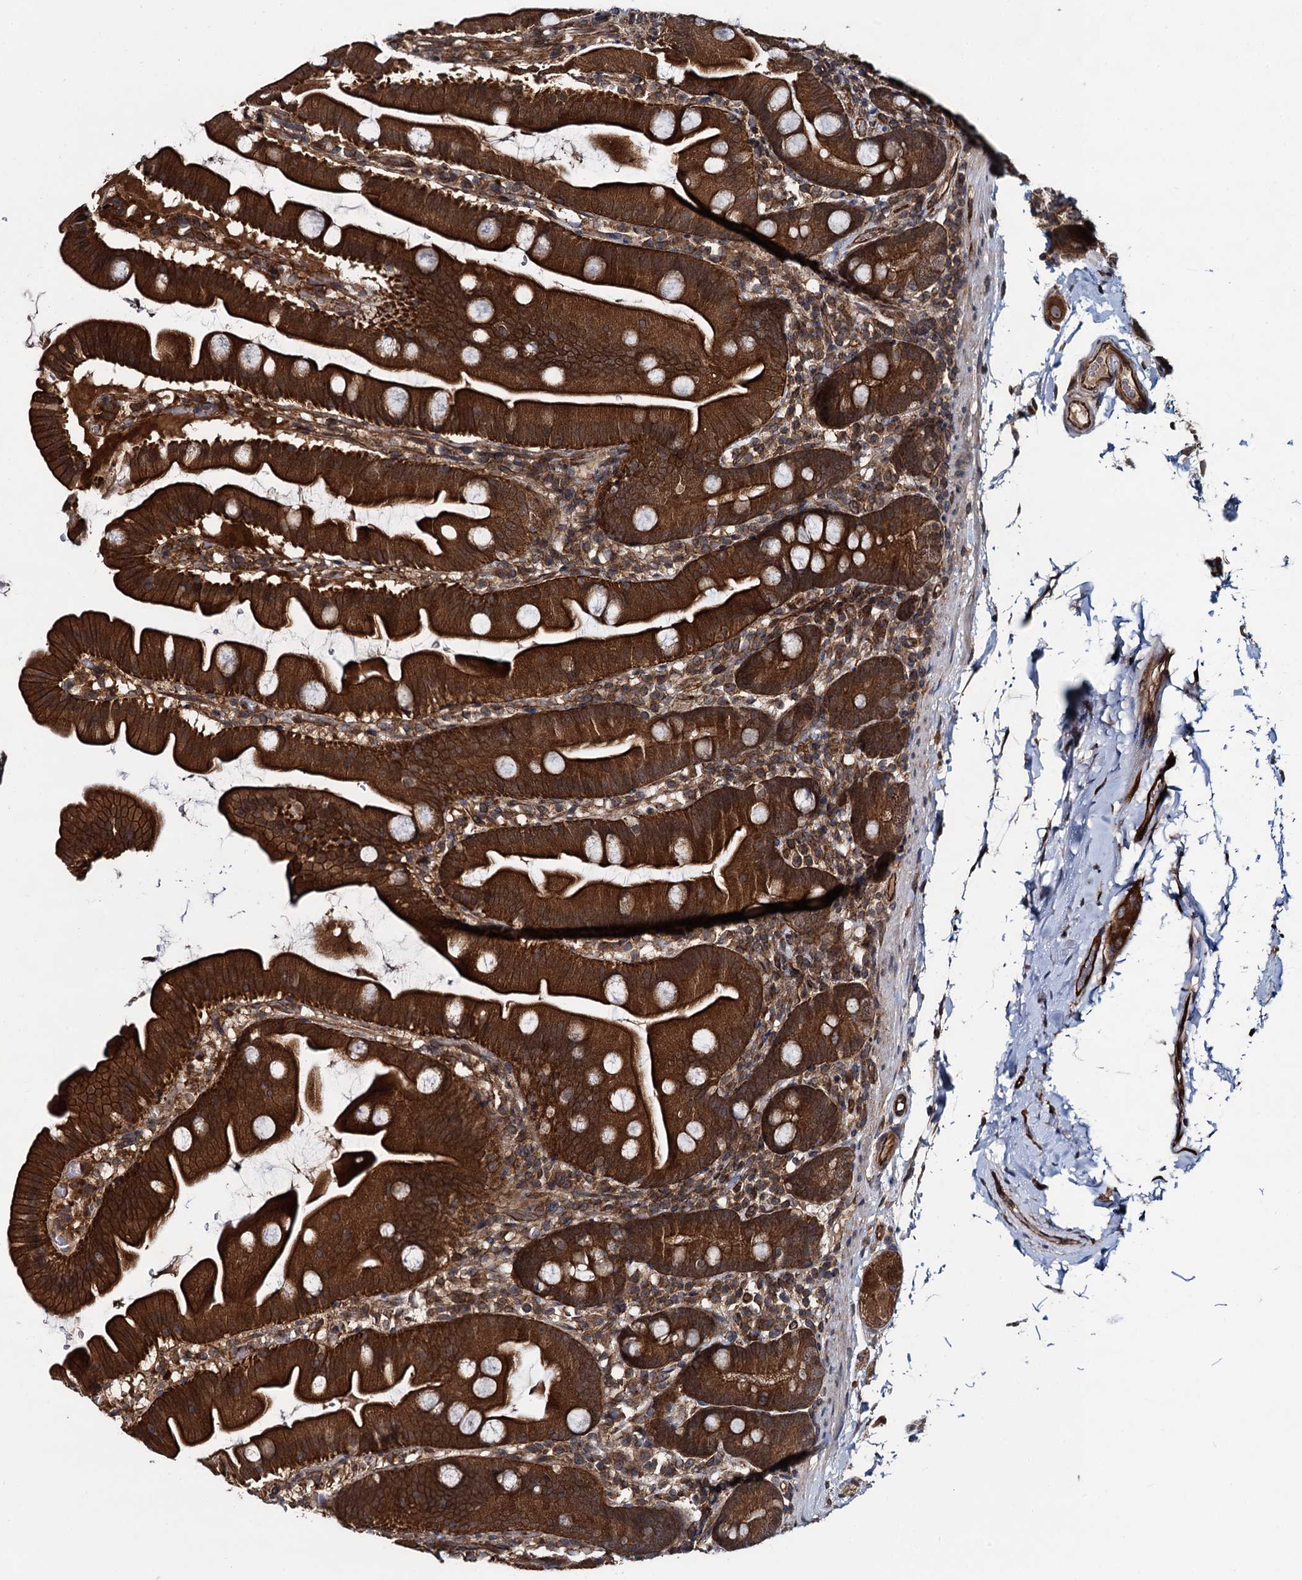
{"staining": {"intensity": "strong", "quantity": ">75%", "location": "cytoplasmic/membranous"}, "tissue": "small intestine", "cell_type": "Glandular cells", "image_type": "normal", "snomed": [{"axis": "morphology", "description": "Normal tissue, NOS"}, {"axis": "topography", "description": "Small intestine"}], "caption": "A photomicrograph of small intestine stained for a protein shows strong cytoplasmic/membranous brown staining in glandular cells. (Stains: DAB in brown, nuclei in blue, Microscopy: brightfield microscopy at high magnification).", "gene": "ZFYVE19", "patient": {"sex": "female", "age": 68}}